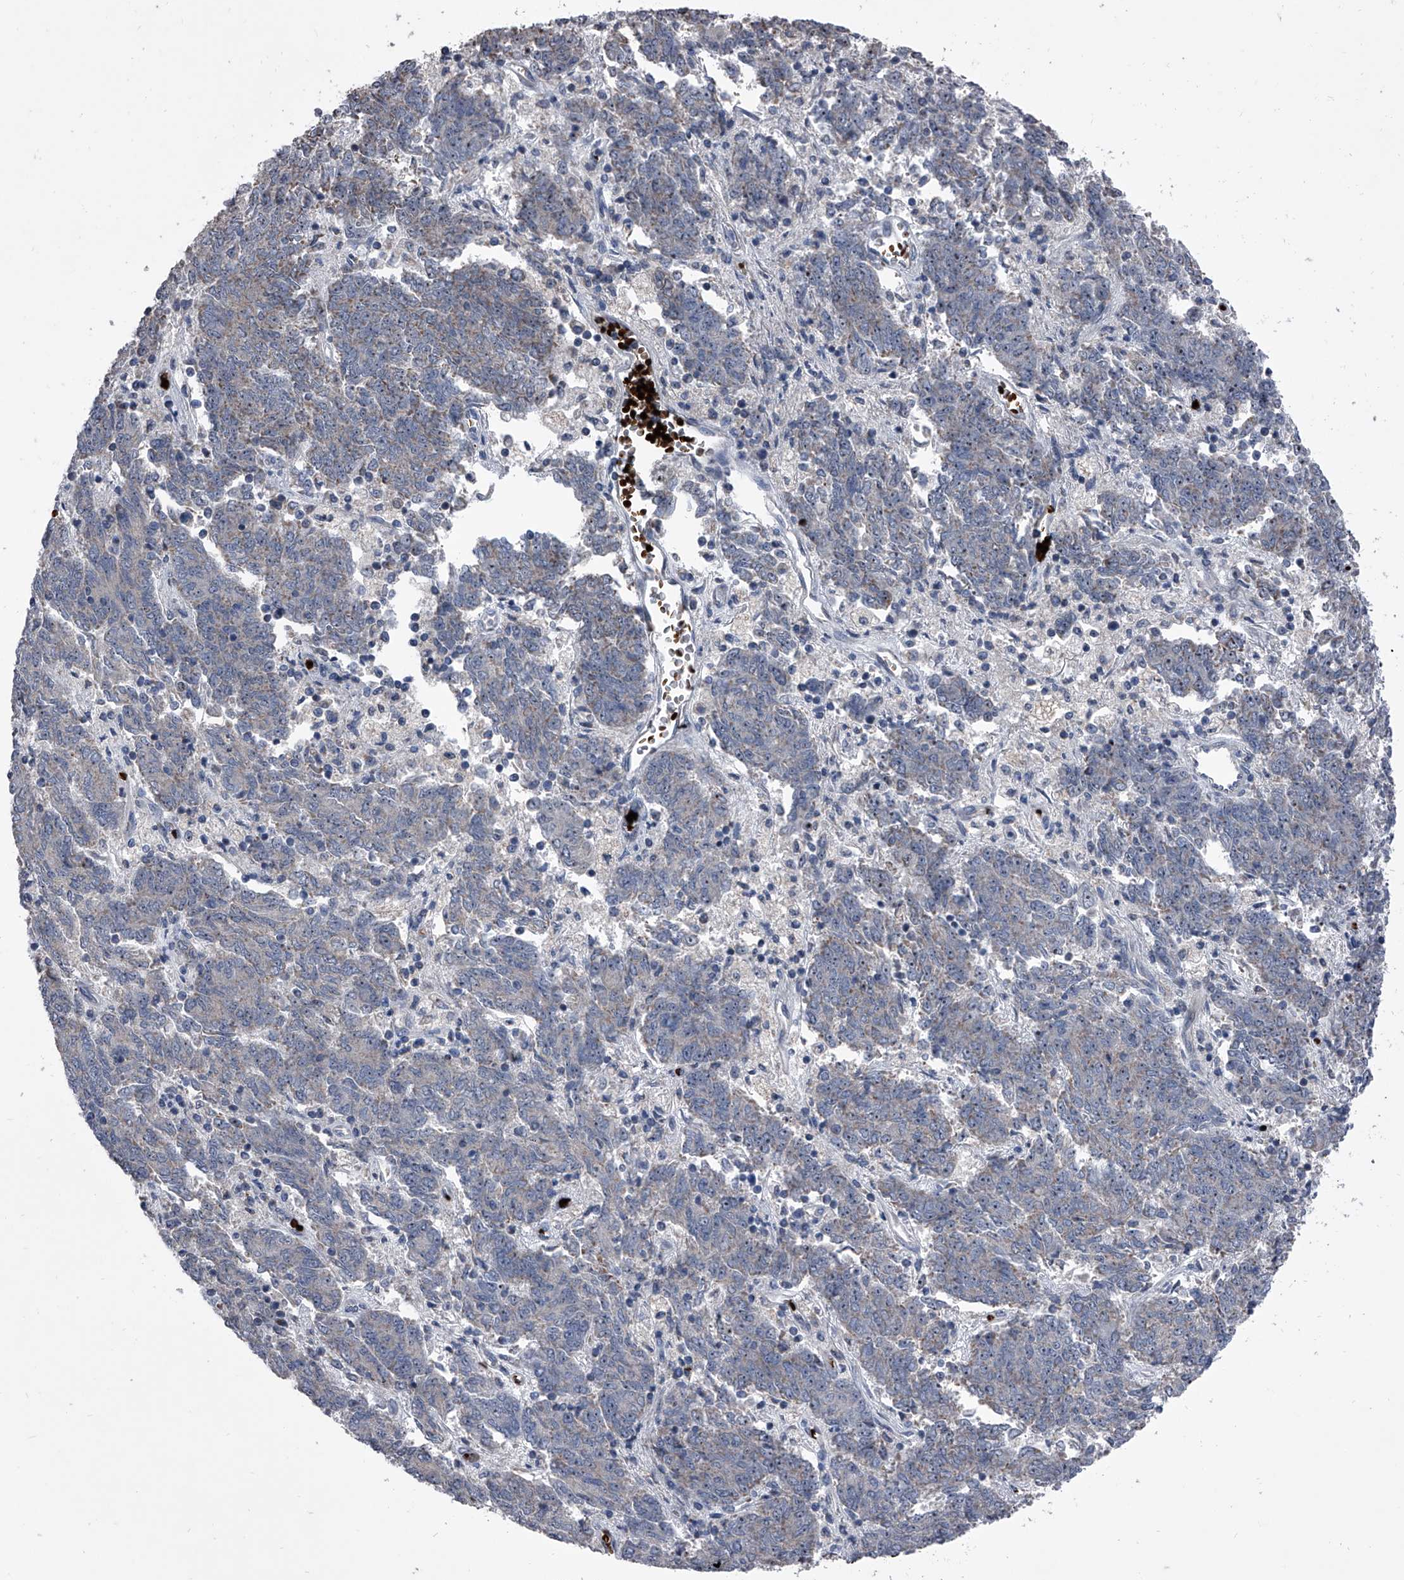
{"staining": {"intensity": "weak", "quantity": "<25%", "location": "cytoplasmic/membranous,nuclear"}, "tissue": "endometrial cancer", "cell_type": "Tumor cells", "image_type": "cancer", "snomed": [{"axis": "morphology", "description": "Adenocarcinoma, NOS"}, {"axis": "topography", "description": "Endometrium"}], "caption": "Endometrial cancer was stained to show a protein in brown. There is no significant expression in tumor cells.", "gene": "CEP85L", "patient": {"sex": "female", "age": 80}}